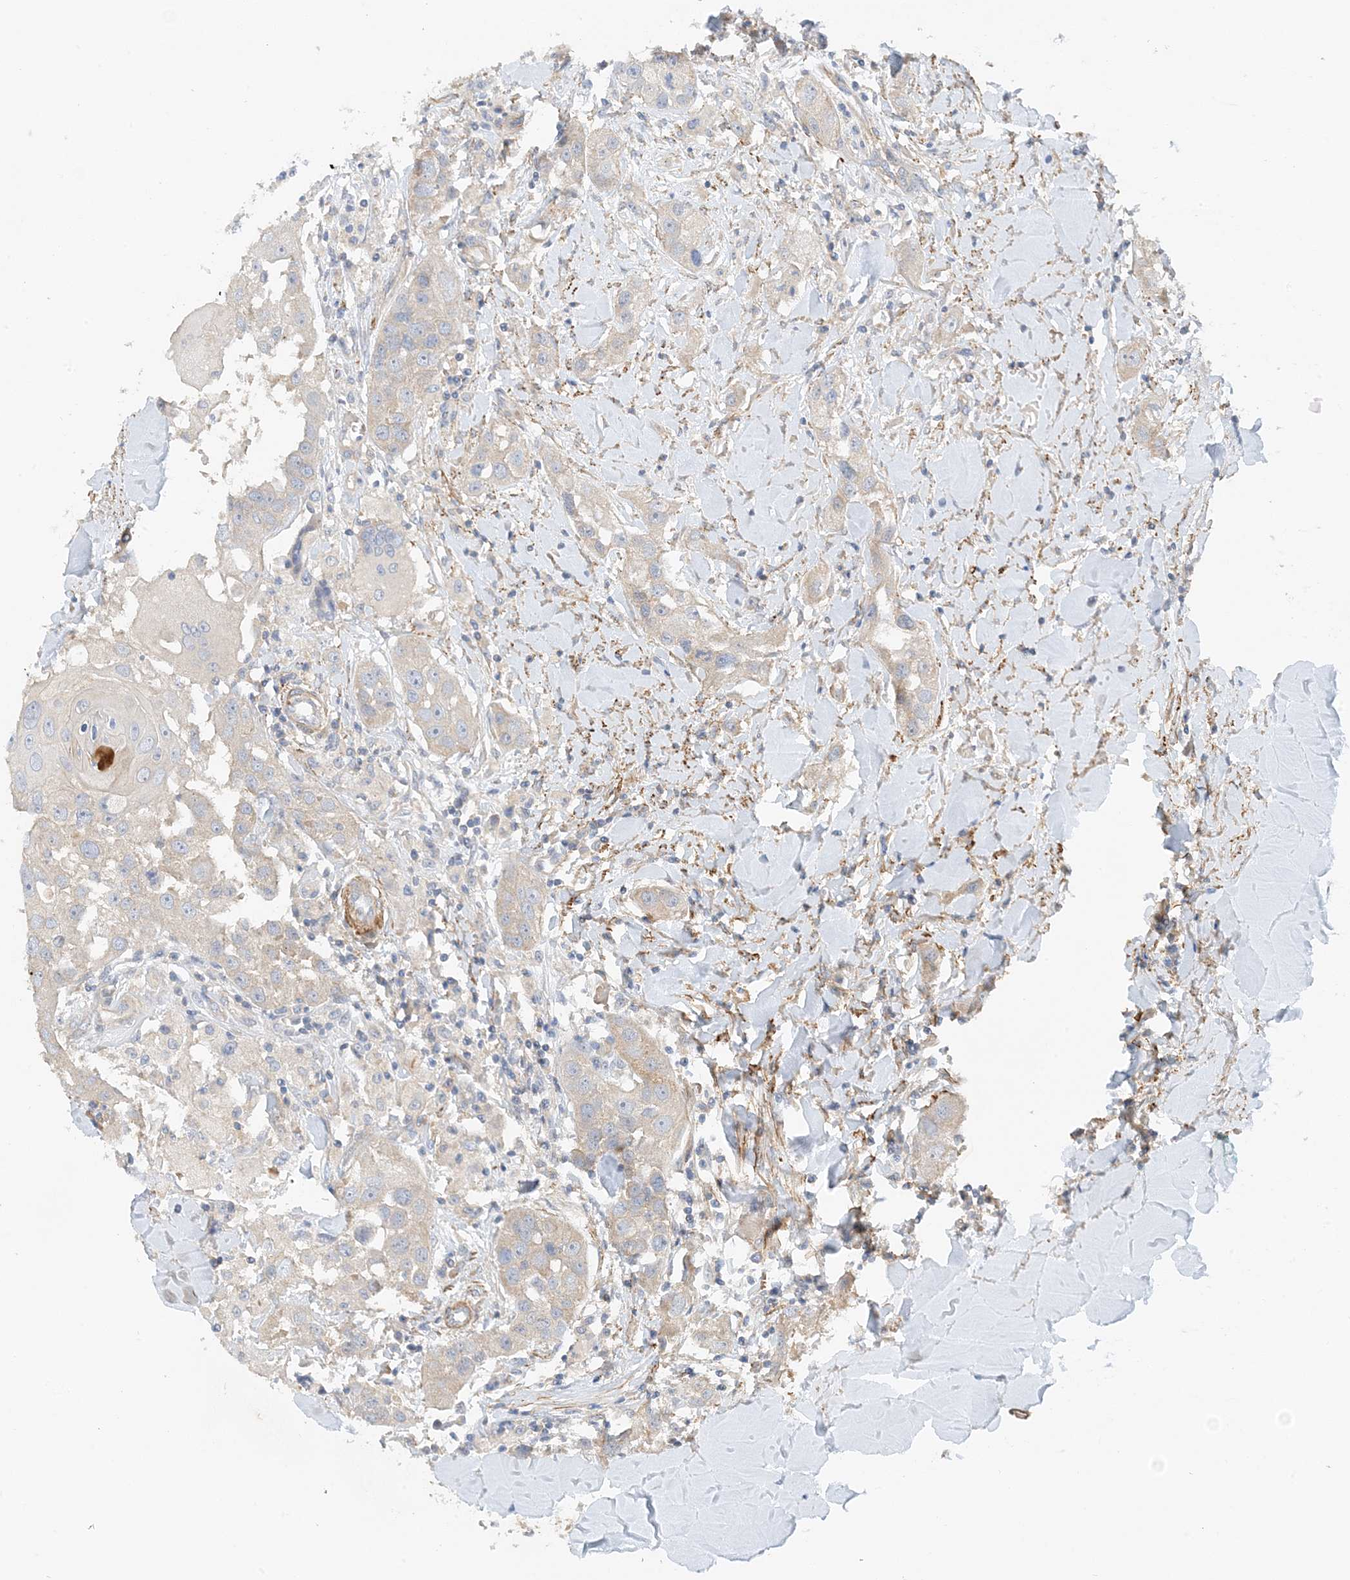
{"staining": {"intensity": "weak", "quantity": "<25%", "location": "cytoplasmic/membranous"}, "tissue": "head and neck cancer", "cell_type": "Tumor cells", "image_type": "cancer", "snomed": [{"axis": "morphology", "description": "Normal tissue, NOS"}, {"axis": "morphology", "description": "Squamous cell carcinoma, NOS"}, {"axis": "topography", "description": "Skeletal muscle"}, {"axis": "topography", "description": "Head-Neck"}], "caption": "IHC image of head and neck cancer stained for a protein (brown), which demonstrates no staining in tumor cells. (Brightfield microscopy of DAB (3,3'-diaminobenzidine) immunohistochemistry at high magnification).", "gene": "KIFBP", "patient": {"sex": "male", "age": 51}}